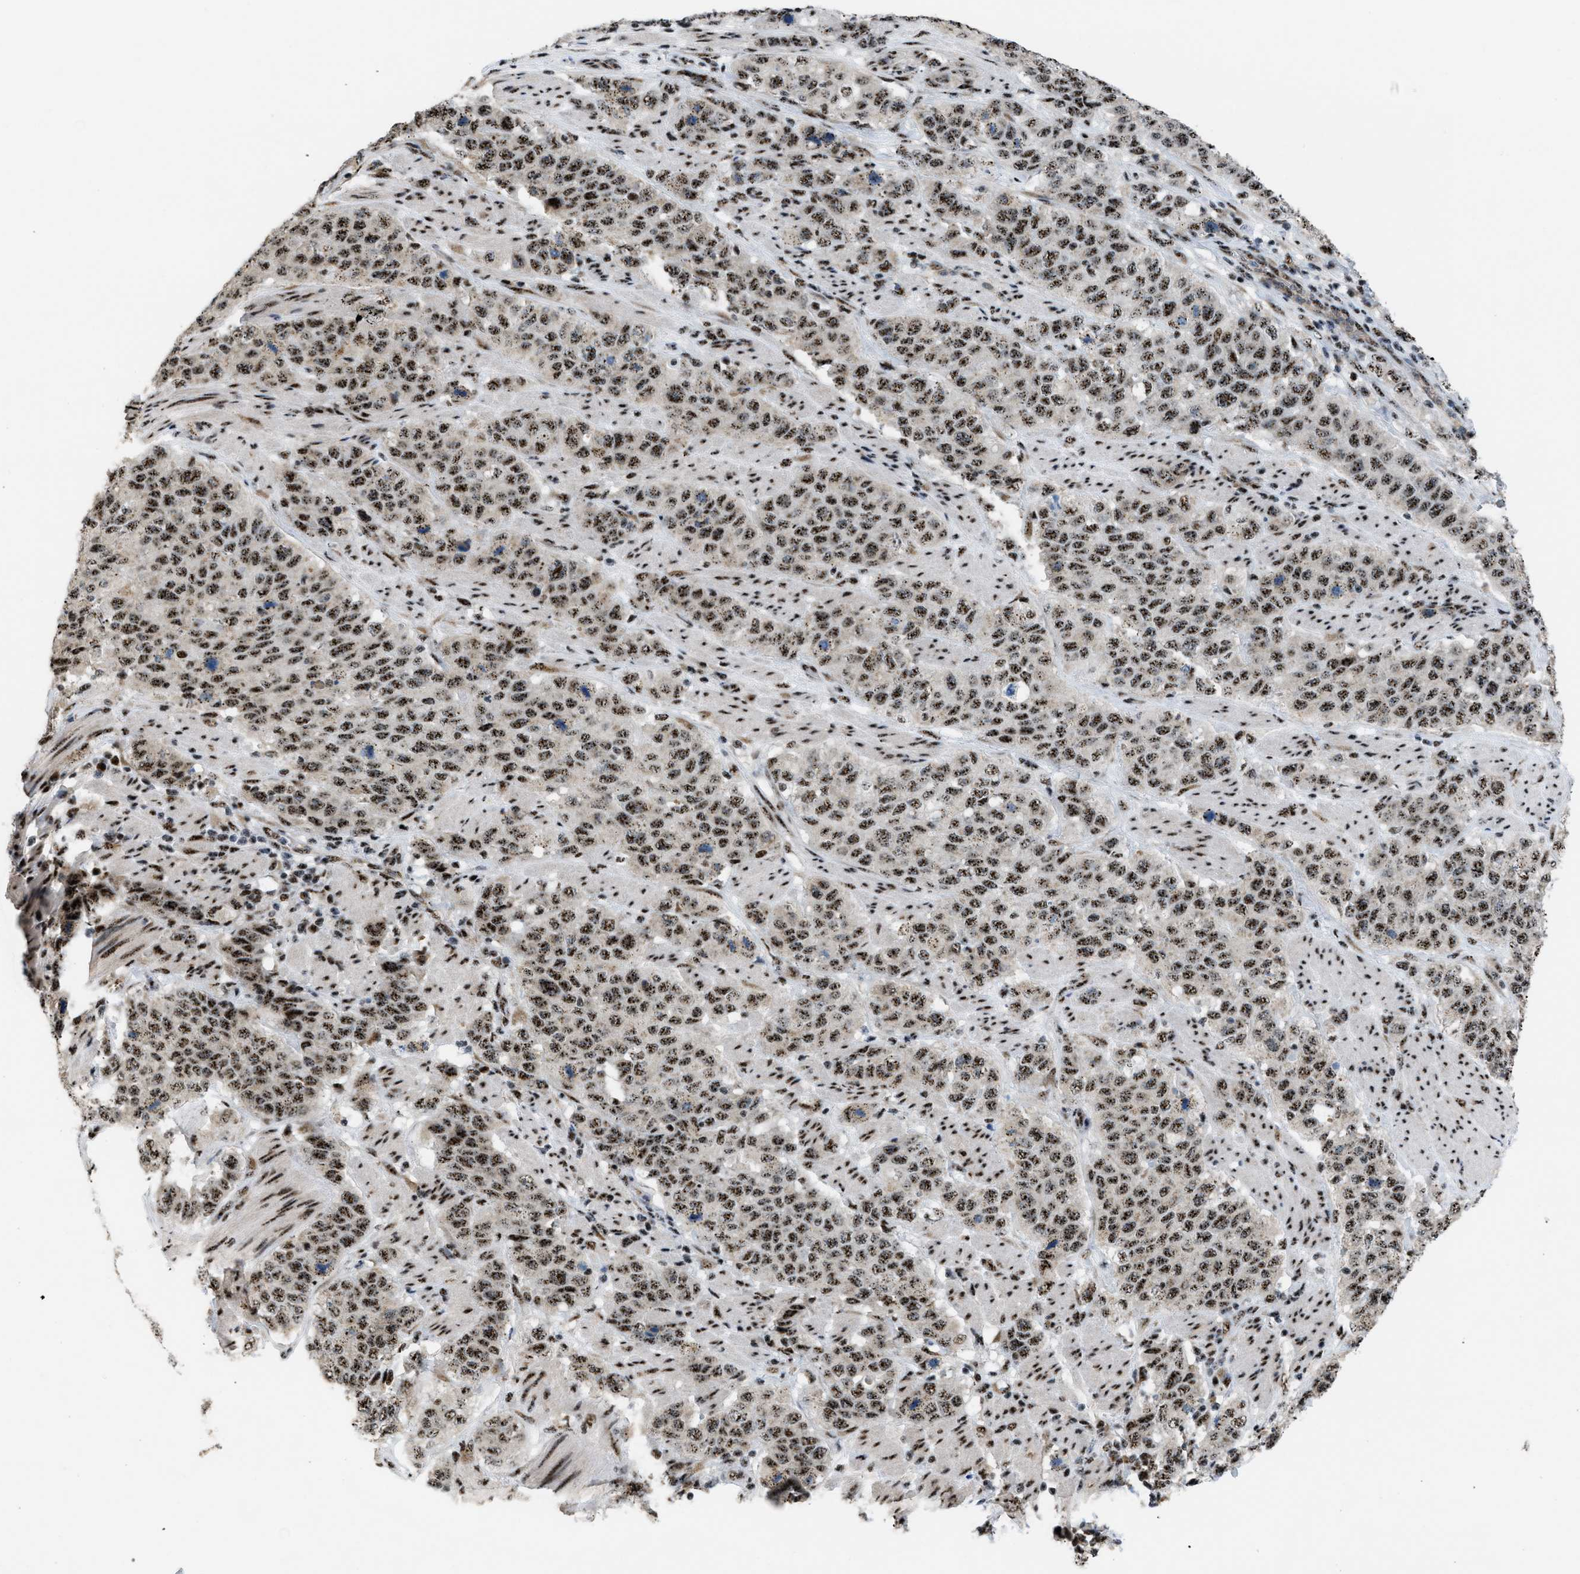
{"staining": {"intensity": "strong", "quantity": ">75%", "location": "nuclear"}, "tissue": "stomach cancer", "cell_type": "Tumor cells", "image_type": "cancer", "snomed": [{"axis": "morphology", "description": "Adenocarcinoma, NOS"}, {"axis": "topography", "description": "Stomach"}], "caption": "A histopathology image of adenocarcinoma (stomach) stained for a protein shows strong nuclear brown staining in tumor cells. (DAB (3,3'-diaminobenzidine) IHC with brightfield microscopy, high magnification).", "gene": "CDR2", "patient": {"sex": "male", "age": 48}}